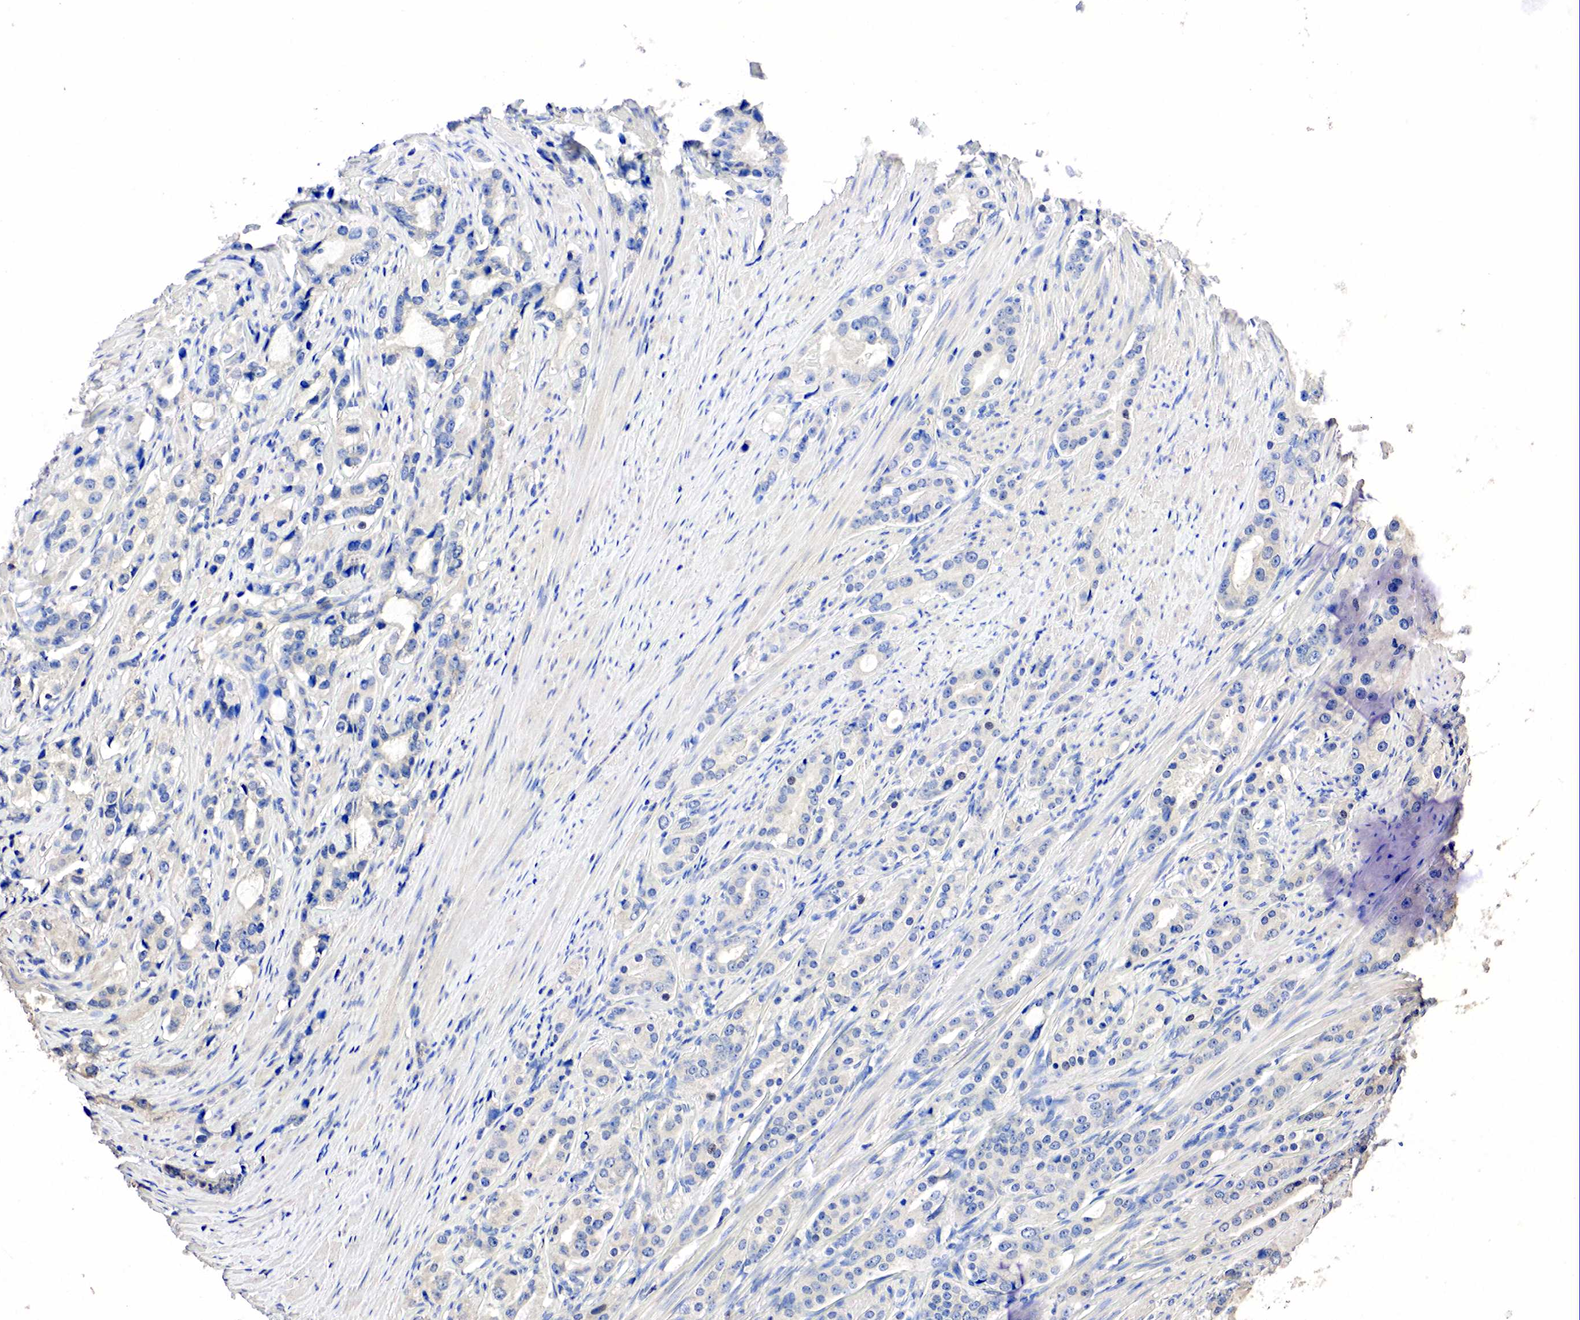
{"staining": {"intensity": "weak", "quantity": "25%-75%", "location": "cytoplasmic/membranous,nuclear"}, "tissue": "prostate cancer", "cell_type": "Tumor cells", "image_type": "cancer", "snomed": [{"axis": "morphology", "description": "Adenocarcinoma, Medium grade"}, {"axis": "topography", "description": "Prostate"}], "caption": "Immunohistochemistry of prostate adenocarcinoma (medium-grade) exhibits low levels of weak cytoplasmic/membranous and nuclear staining in approximately 25%-75% of tumor cells.", "gene": "SST", "patient": {"sex": "male", "age": 72}}